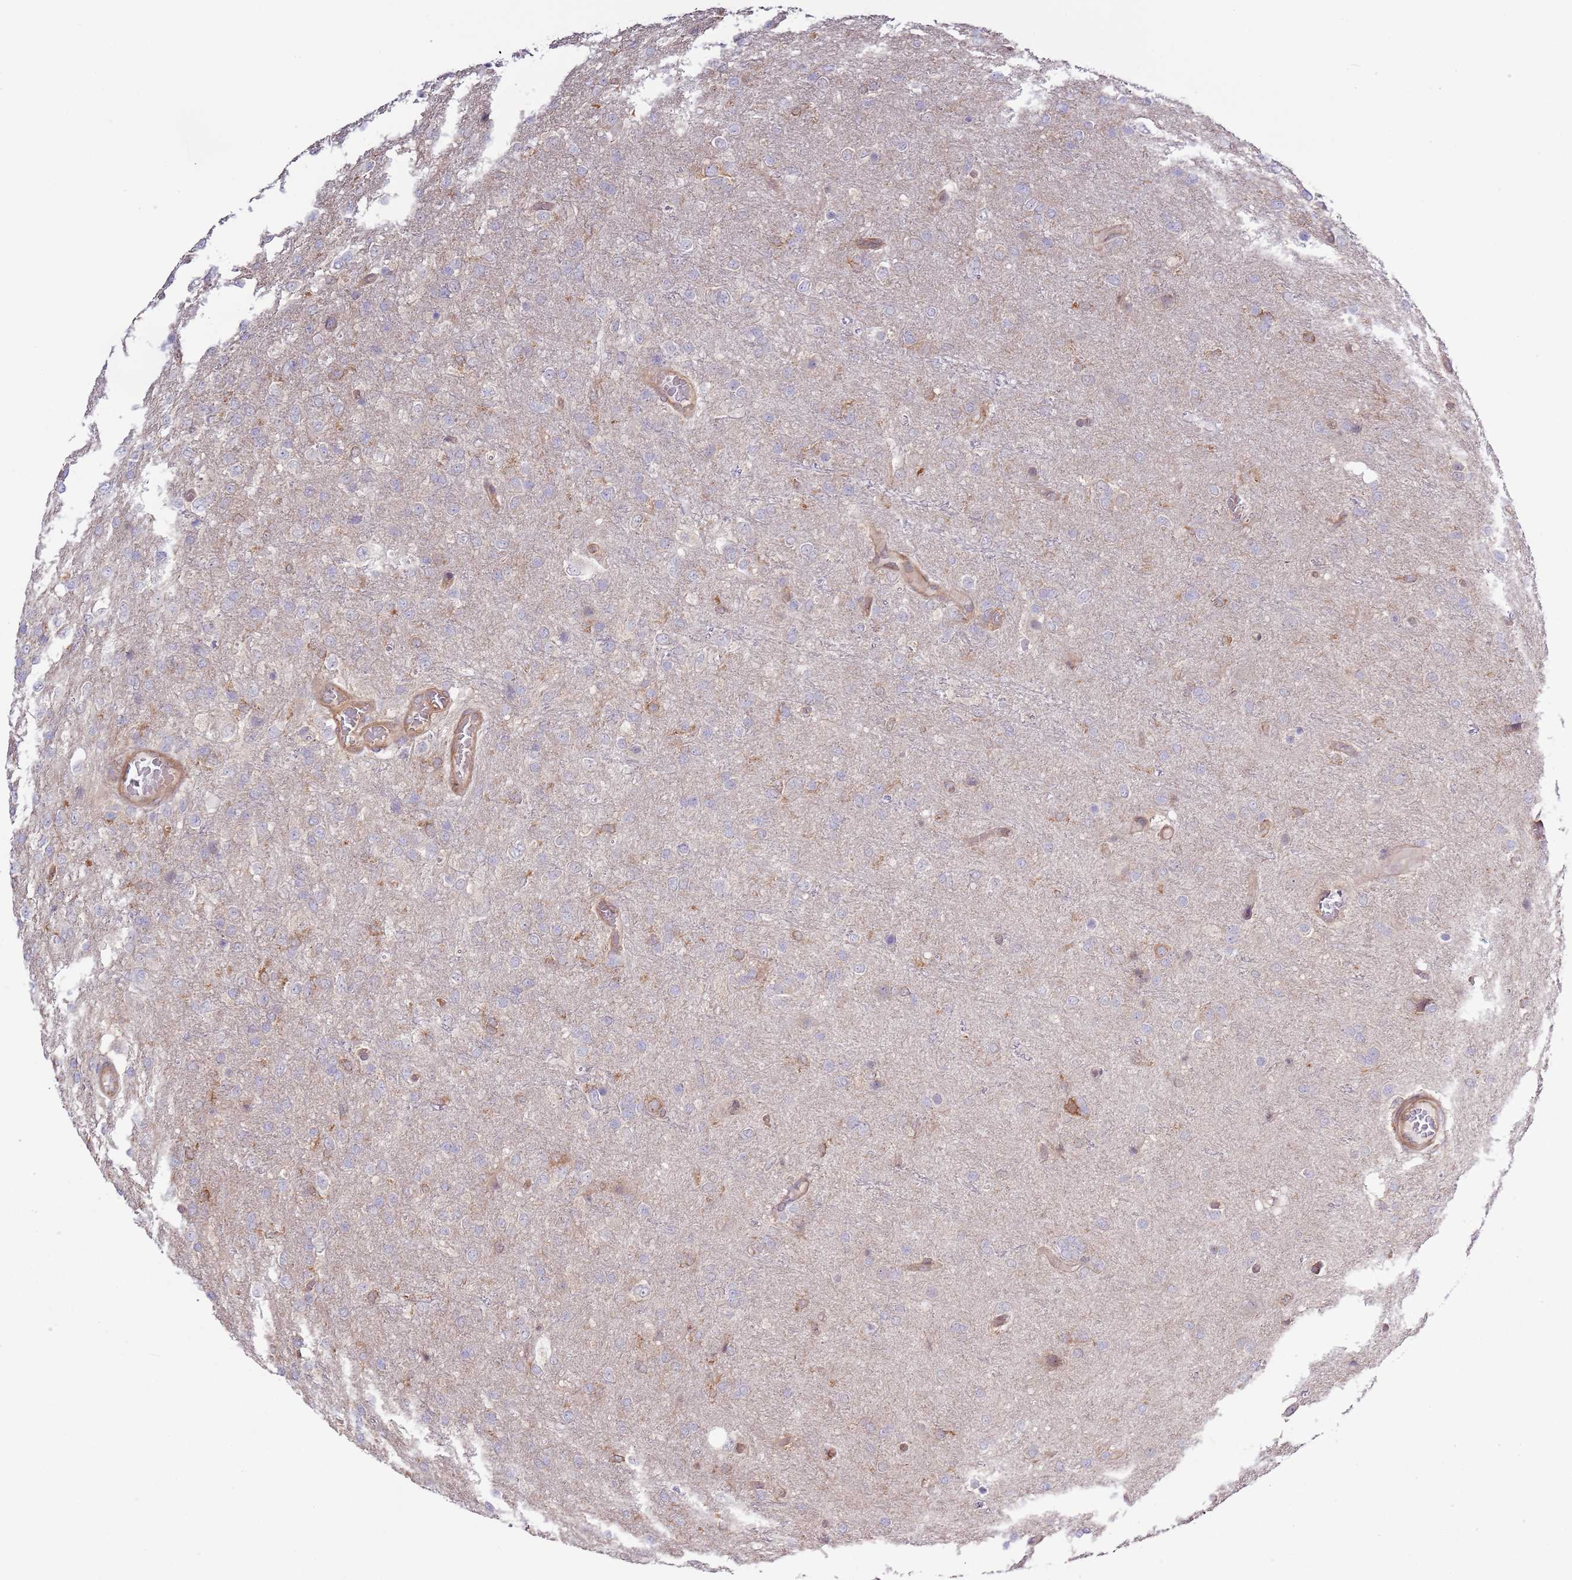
{"staining": {"intensity": "negative", "quantity": "none", "location": "none"}, "tissue": "glioma", "cell_type": "Tumor cells", "image_type": "cancer", "snomed": [{"axis": "morphology", "description": "Glioma, malignant, High grade"}, {"axis": "topography", "description": "Brain"}], "caption": "Immunohistochemical staining of human glioma displays no significant staining in tumor cells.", "gene": "LPIN2", "patient": {"sex": "female", "age": 74}}